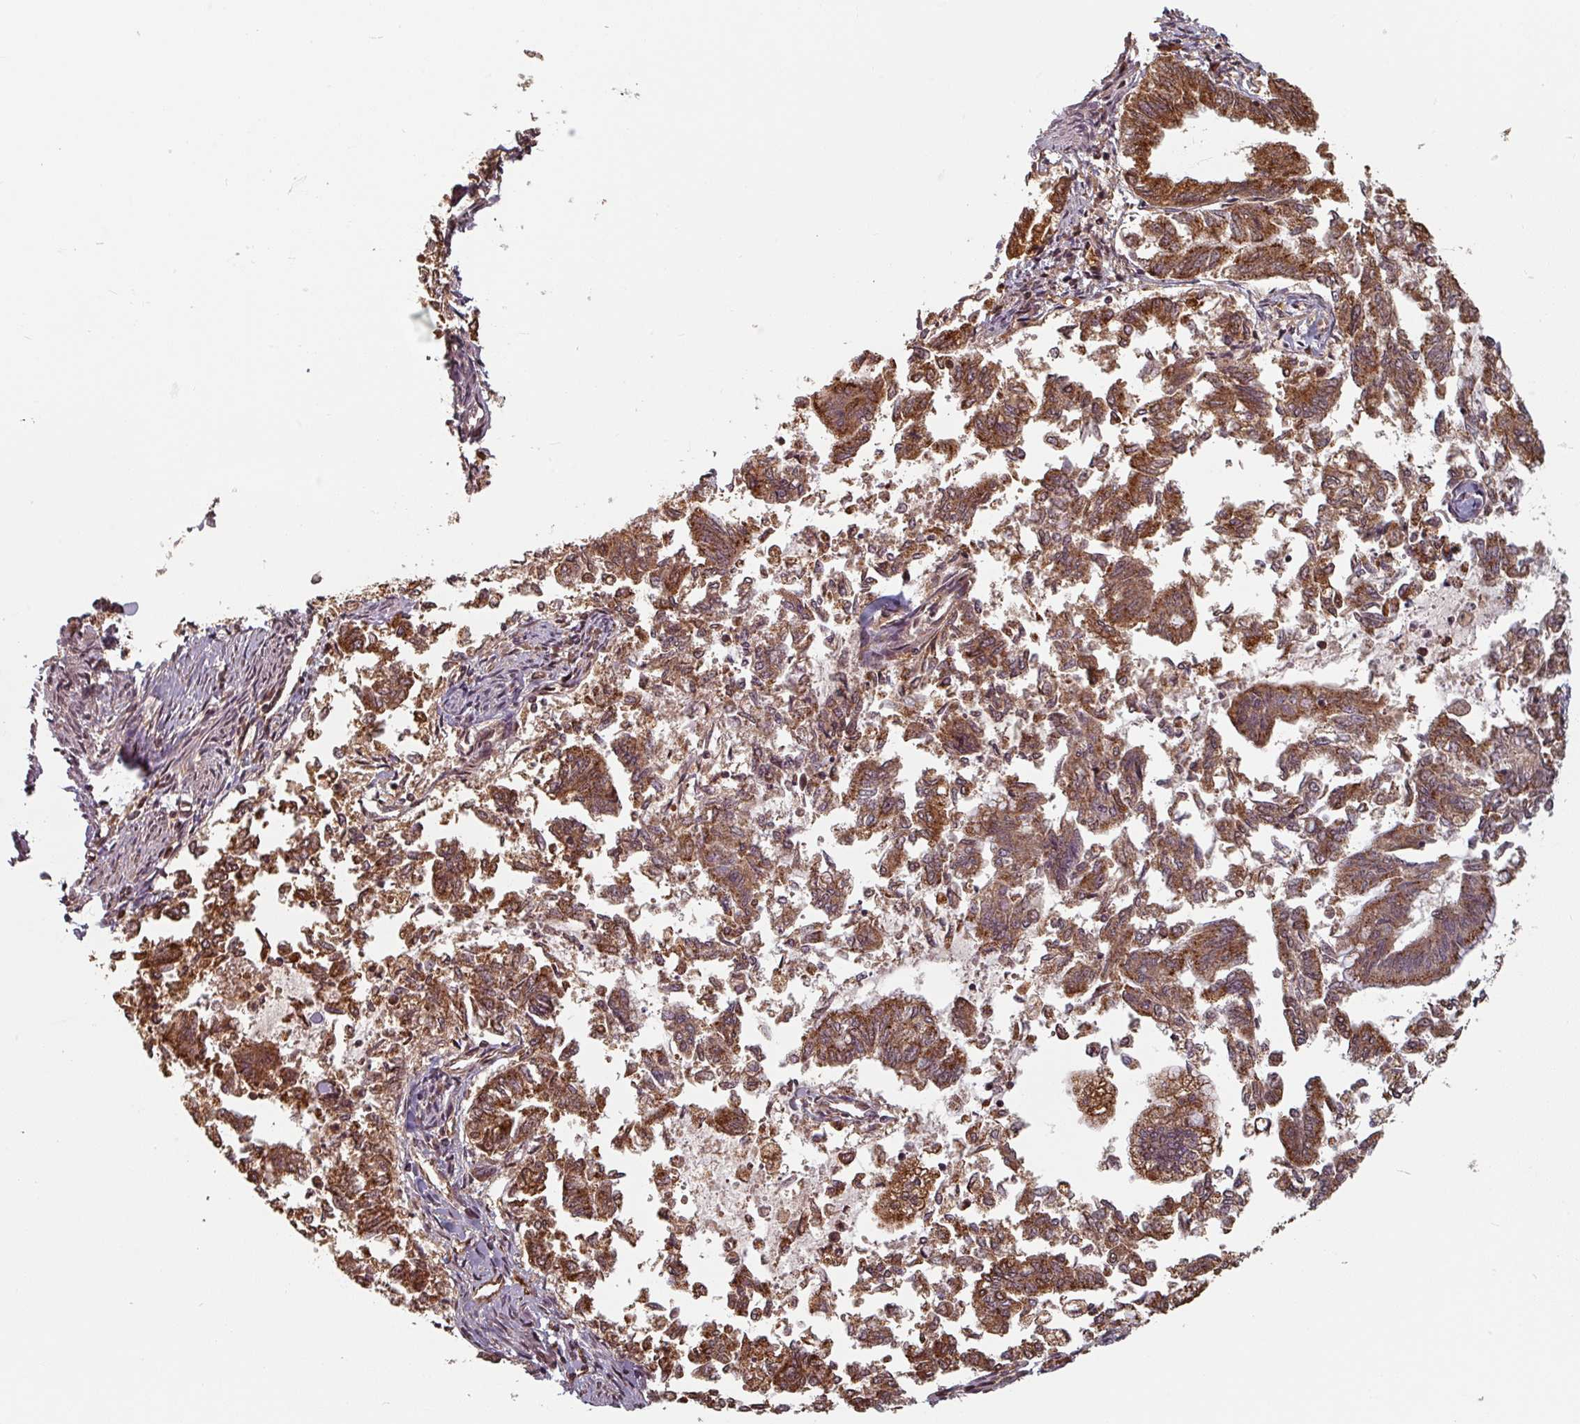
{"staining": {"intensity": "moderate", "quantity": ">75%", "location": "cytoplasmic/membranous,nuclear"}, "tissue": "endometrial cancer", "cell_type": "Tumor cells", "image_type": "cancer", "snomed": [{"axis": "morphology", "description": "Adenocarcinoma, NOS"}, {"axis": "topography", "description": "Endometrium"}], "caption": "This is an image of IHC staining of endometrial adenocarcinoma, which shows moderate positivity in the cytoplasmic/membranous and nuclear of tumor cells.", "gene": "EID1", "patient": {"sex": "female", "age": 79}}